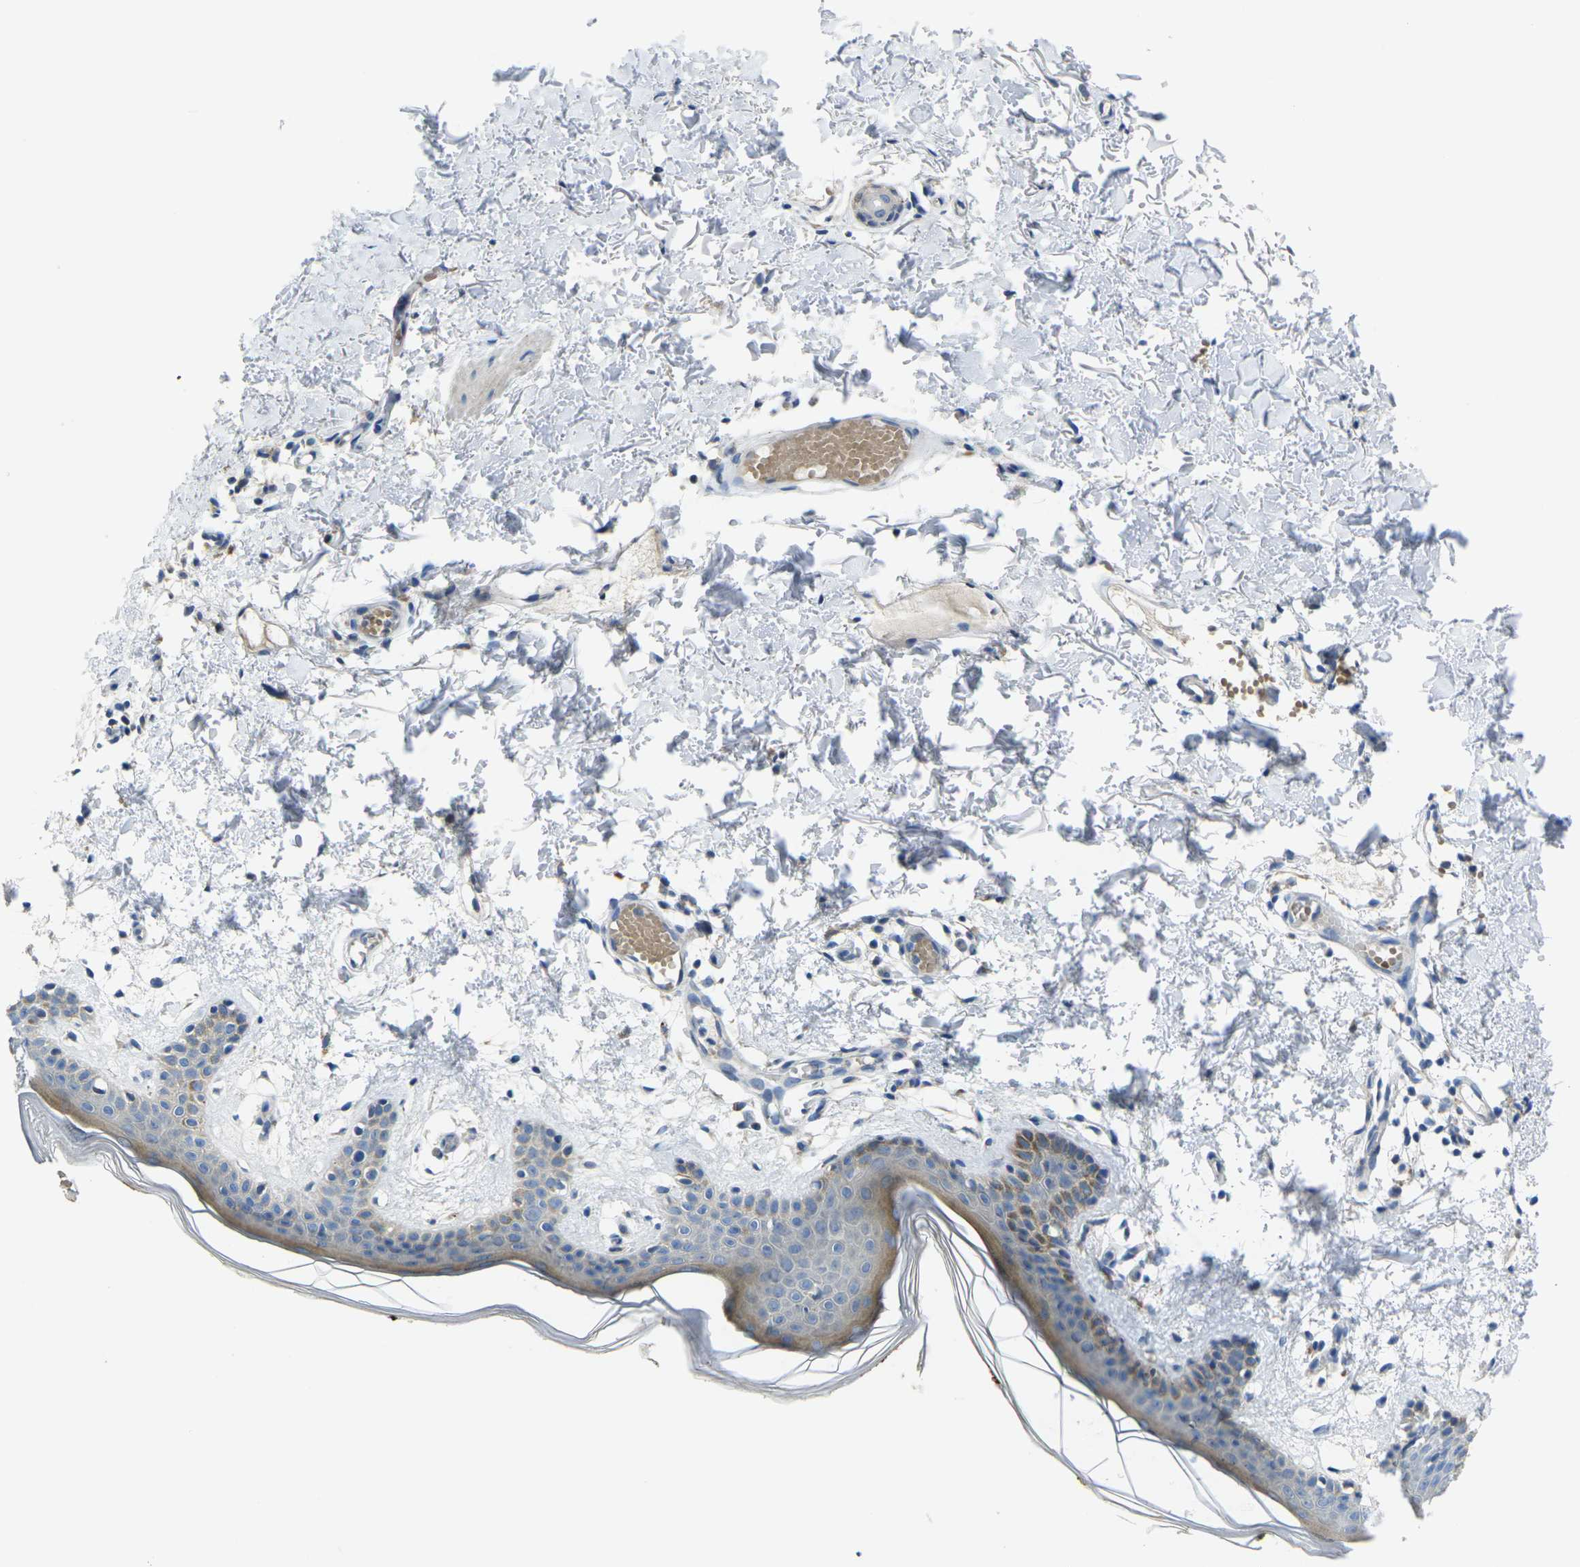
{"staining": {"intensity": "negative", "quantity": "none", "location": "none"}, "tissue": "skin", "cell_type": "Fibroblasts", "image_type": "normal", "snomed": [{"axis": "morphology", "description": "Normal tissue, NOS"}, {"axis": "topography", "description": "Skin"}], "caption": "Immunohistochemistry (IHC) histopathology image of unremarkable skin: skin stained with DAB reveals no significant protein expression in fibroblasts.", "gene": "GNA12", "patient": {"sex": "male", "age": 53}}